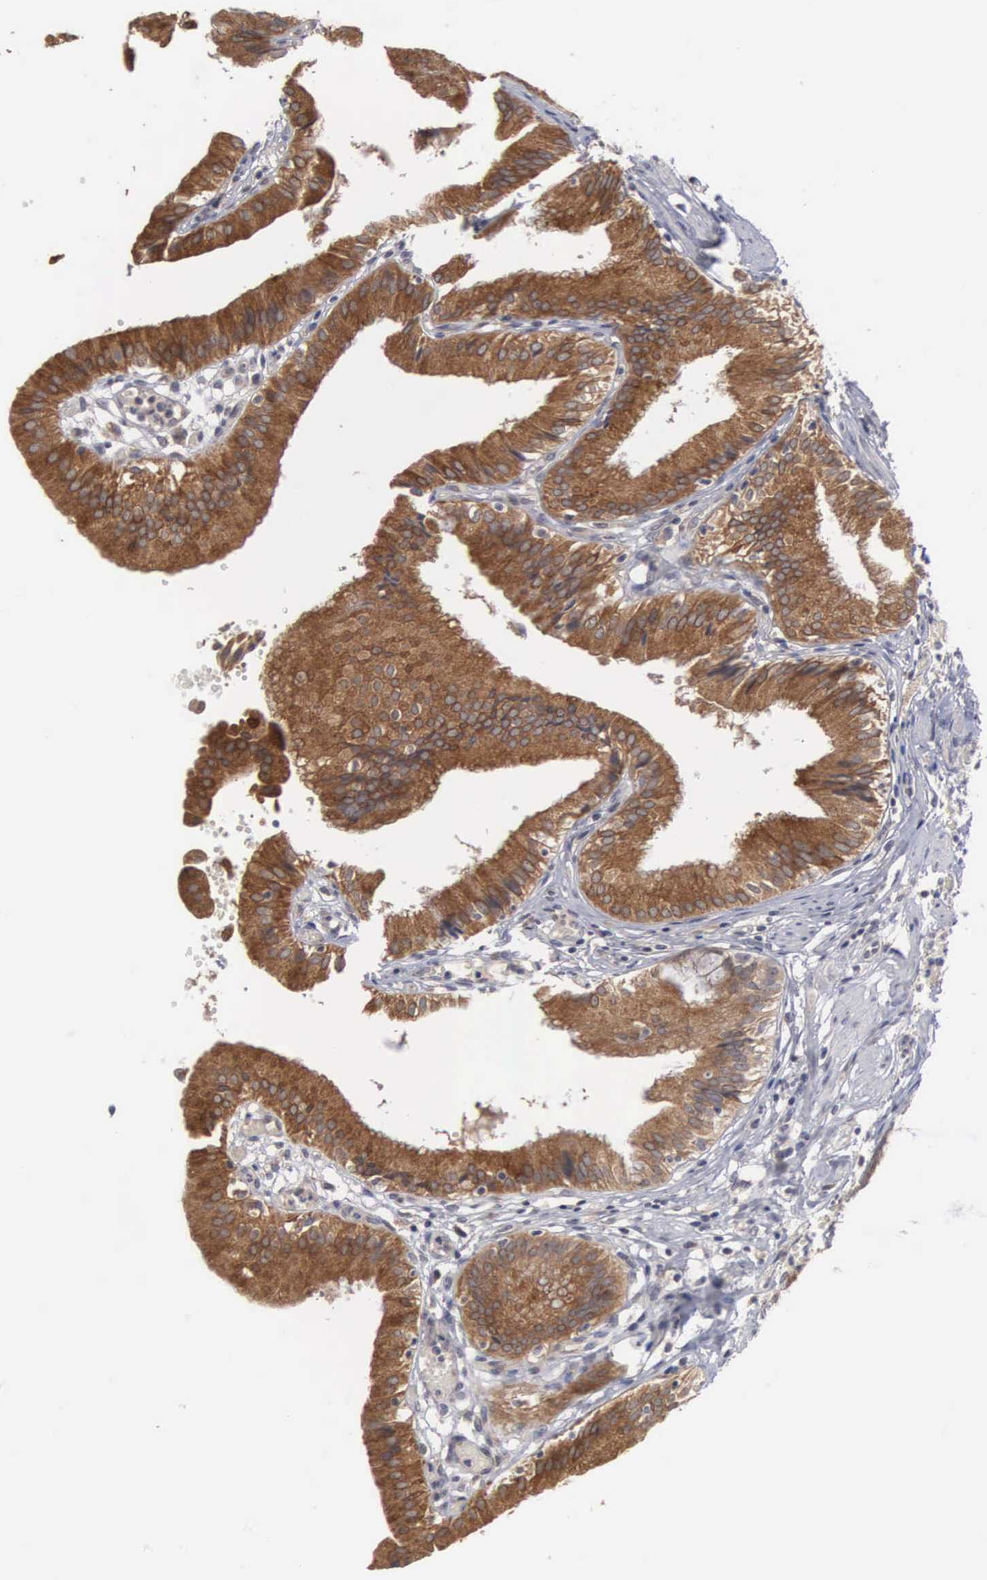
{"staining": {"intensity": "moderate", "quantity": ">75%", "location": "cytoplasmic/membranous"}, "tissue": "gallbladder", "cell_type": "Glandular cells", "image_type": "normal", "snomed": [{"axis": "morphology", "description": "Normal tissue, NOS"}, {"axis": "topography", "description": "Gallbladder"}], "caption": "High-power microscopy captured an immunohistochemistry (IHC) micrograph of benign gallbladder, revealing moderate cytoplasmic/membranous staining in about >75% of glandular cells. The protein of interest is stained brown, and the nuclei are stained in blue (DAB IHC with brightfield microscopy, high magnification).", "gene": "AMN", "patient": {"sex": "male", "age": 28}}